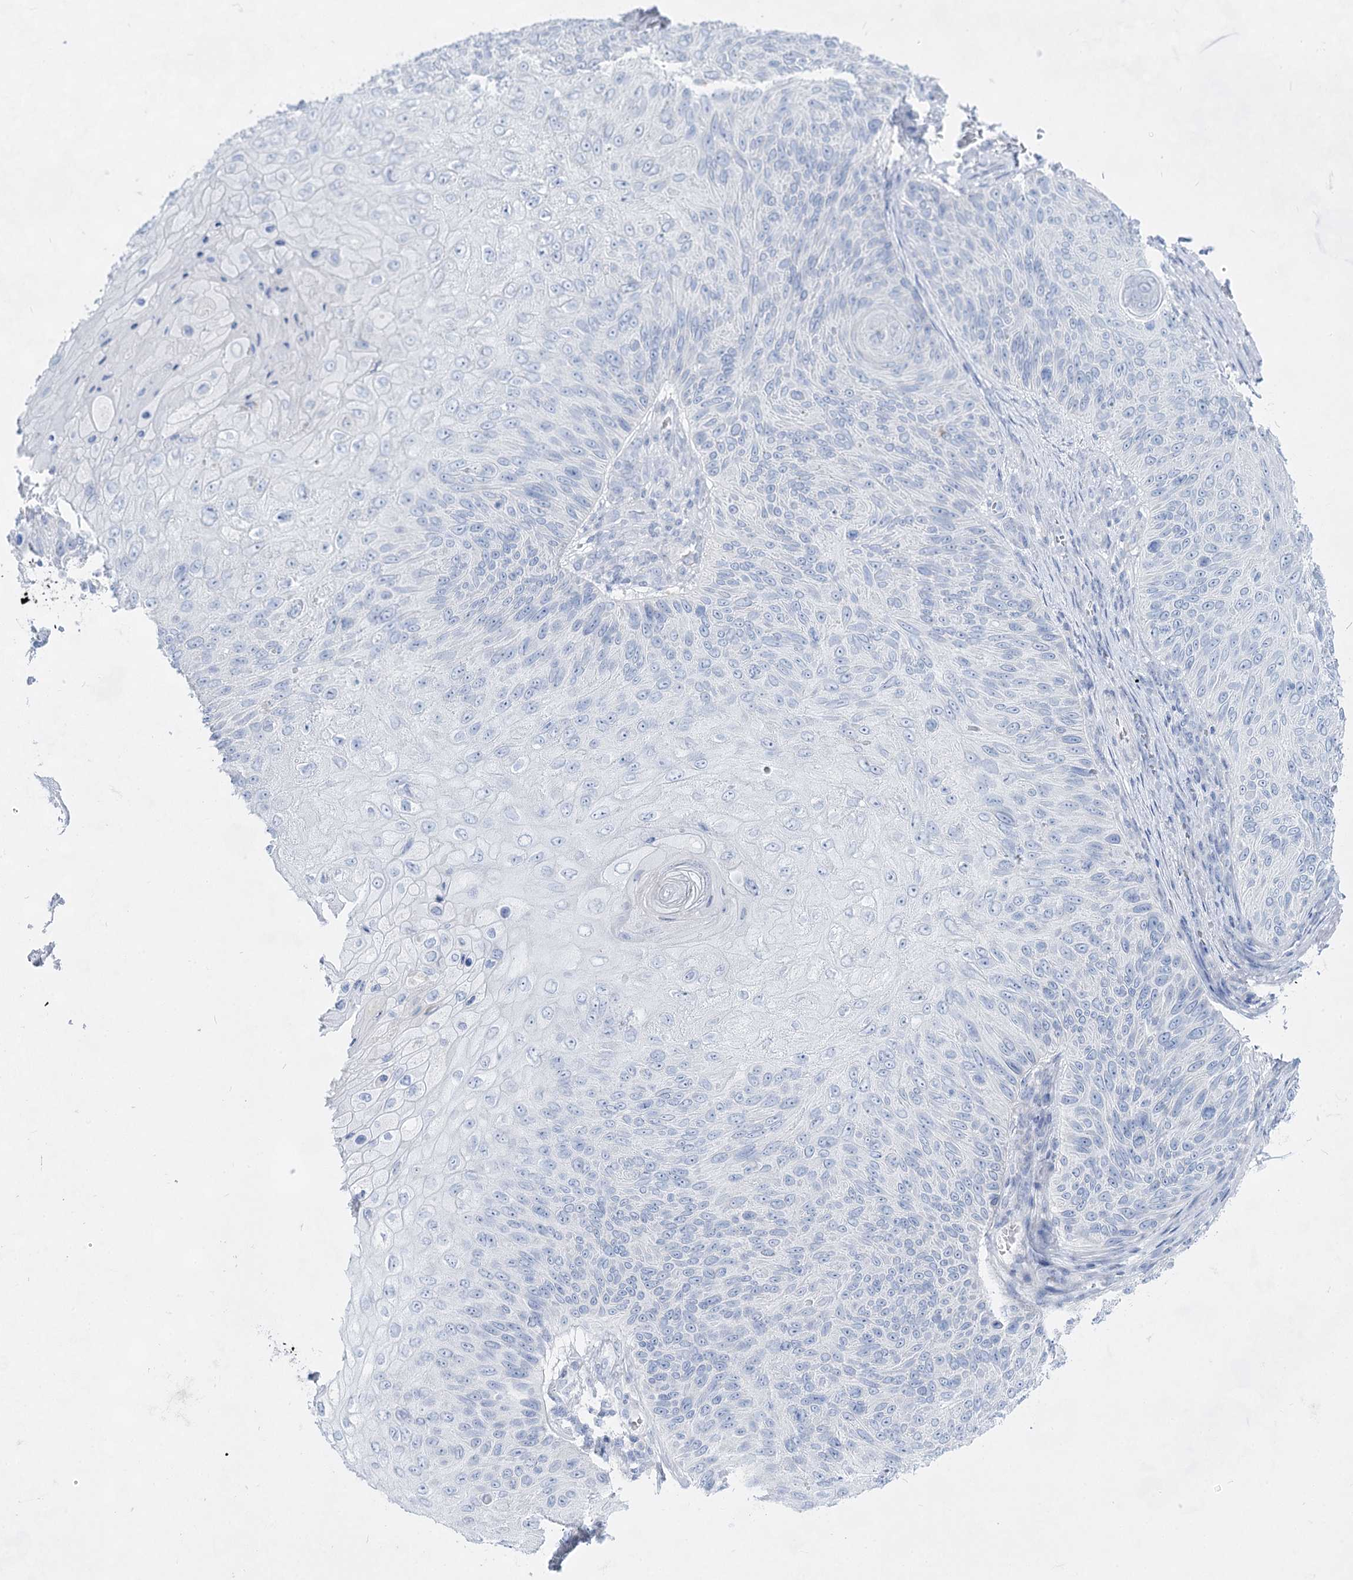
{"staining": {"intensity": "negative", "quantity": "none", "location": "none"}, "tissue": "skin cancer", "cell_type": "Tumor cells", "image_type": "cancer", "snomed": [{"axis": "morphology", "description": "Squamous cell carcinoma, NOS"}, {"axis": "topography", "description": "Skin"}], "caption": "The immunohistochemistry (IHC) histopathology image has no significant staining in tumor cells of skin cancer (squamous cell carcinoma) tissue. (DAB immunohistochemistry (IHC), high magnification).", "gene": "ACRV1", "patient": {"sex": "female", "age": 88}}